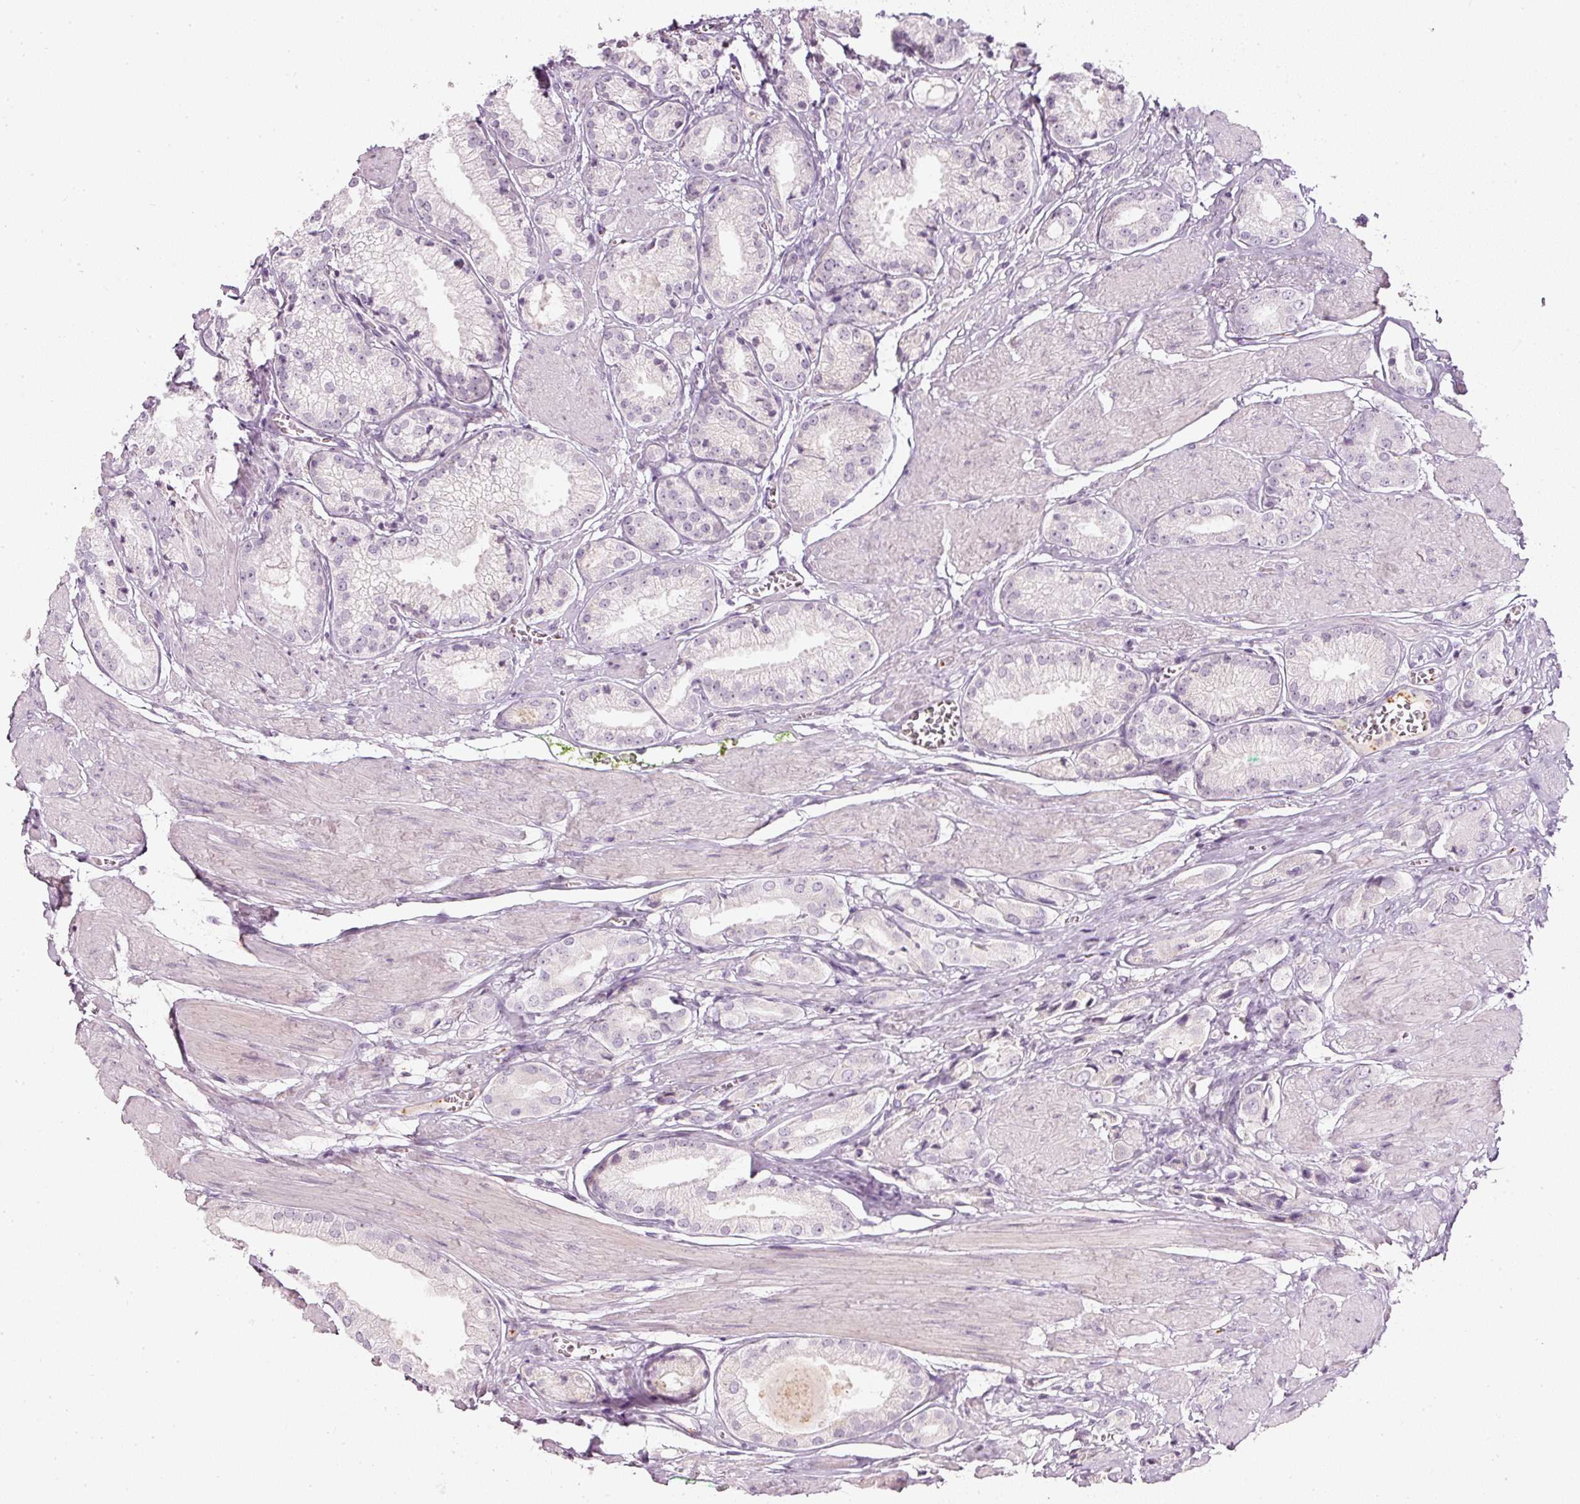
{"staining": {"intensity": "negative", "quantity": "none", "location": "none"}, "tissue": "prostate cancer", "cell_type": "Tumor cells", "image_type": "cancer", "snomed": [{"axis": "morphology", "description": "Adenocarcinoma, High grade"}, {"axis": "topography", "description": "Prostate and seminal vesicle, NOS"}], "caption": "Immunohistochemistry photomicrograph of human prostate high-grade adenocarcinoma stained for a protein (brown), which shows no staining in tumor cells.", "gene": "LECT2", "patient": {"sex": "male", "age": 64}}